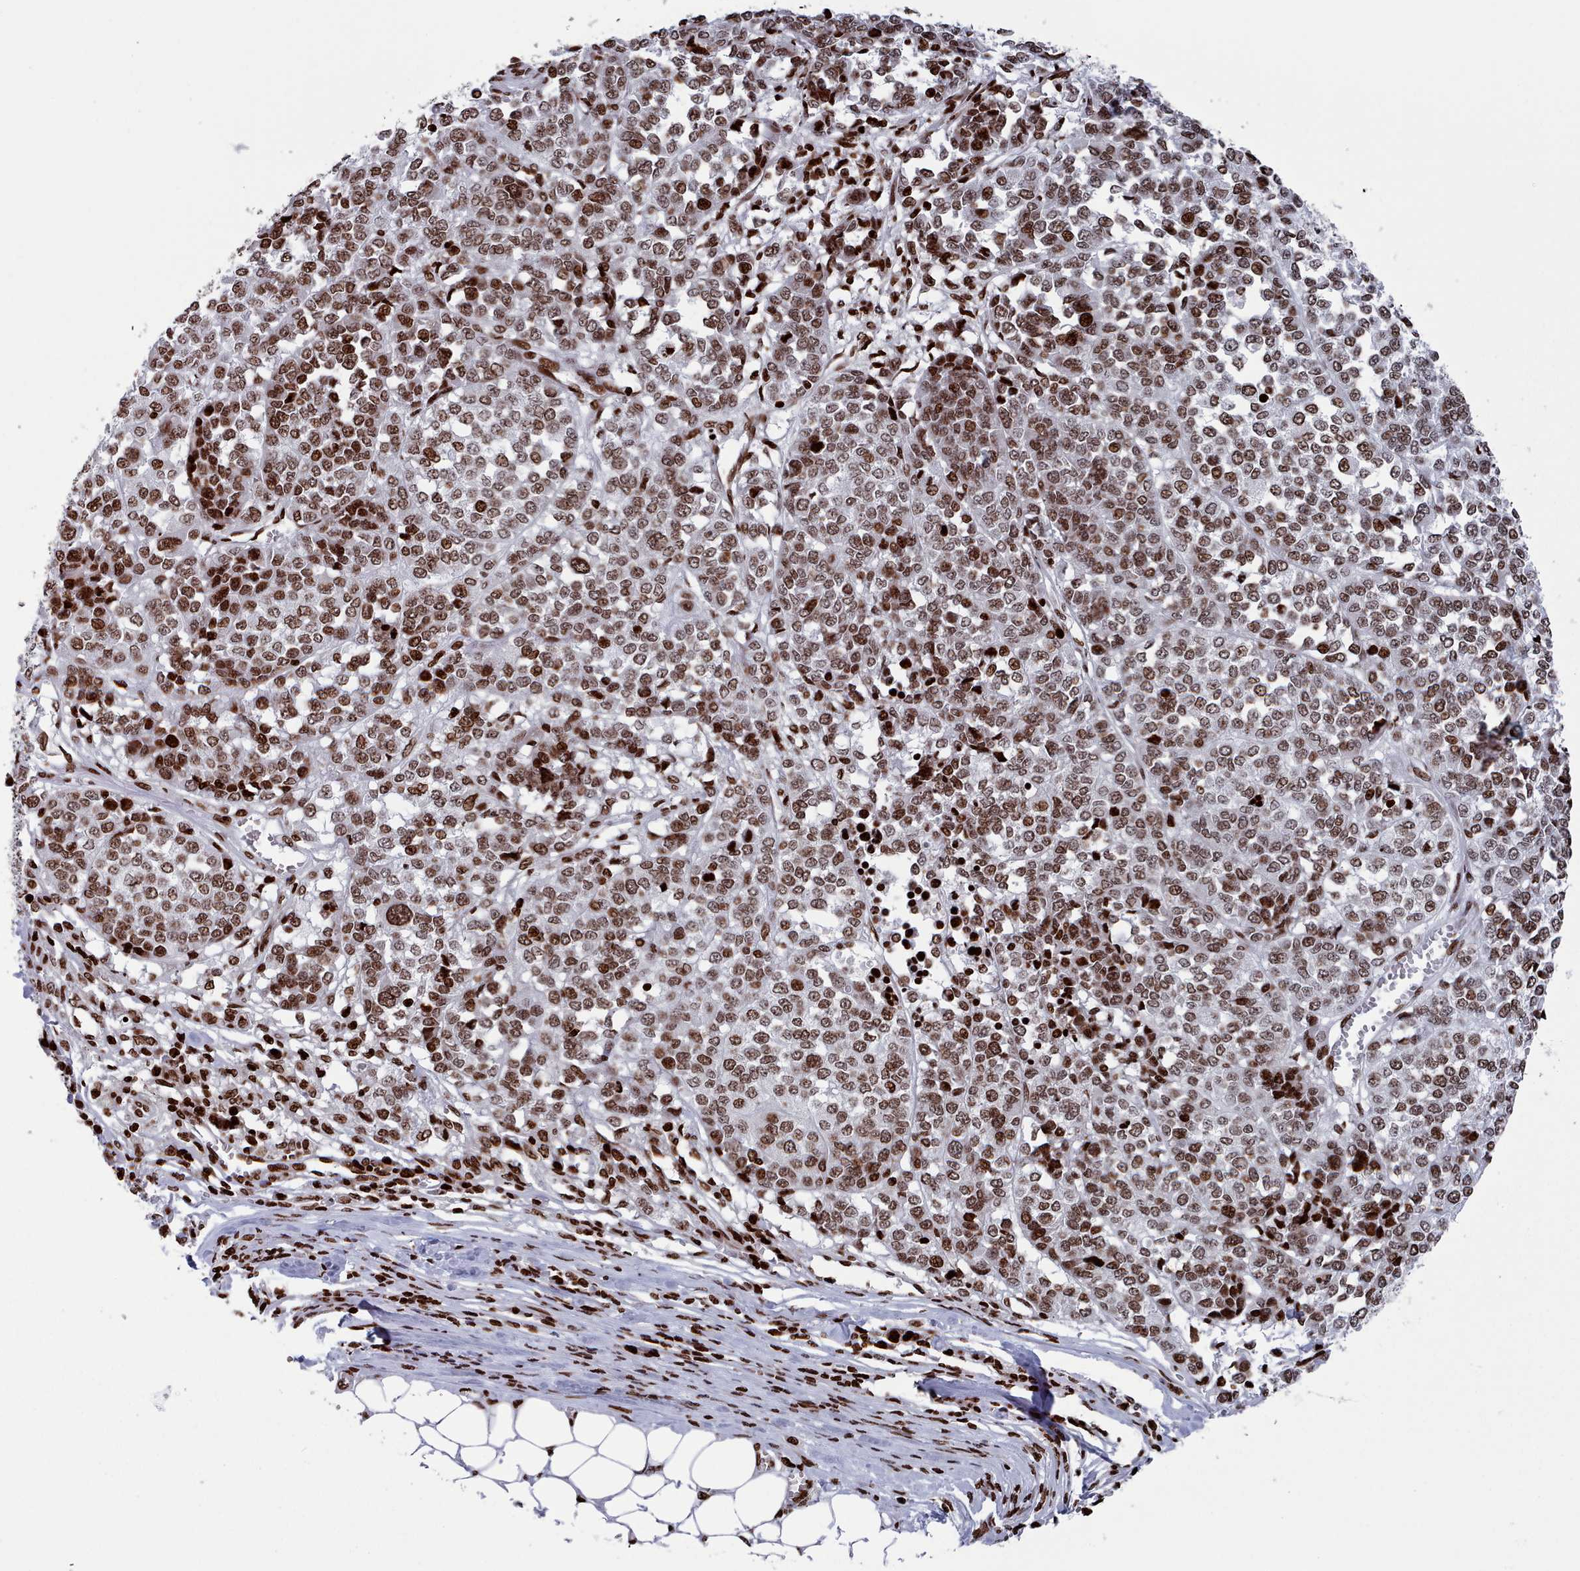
{"staining": {"intensity": "moderate", "quantity": ">75%", "location": "nuclear"}, "tissue": "melanoma", "cell_type": "Tumor cells", "image_type": "cancer", "snomed": [{"axis": "morphology", "description": "Malignant melanoma, Metastatic site"}, {"axis": "topography", "description": "Lymph node"}], "caption": "Immunohistochemical staining of human melanoma demonstrates medium levels of moderate nuclear positivity in approximately >75% of tumor cells.", "gene": "PCDHB12", "patient": {"sex": "male", "age": 44}}